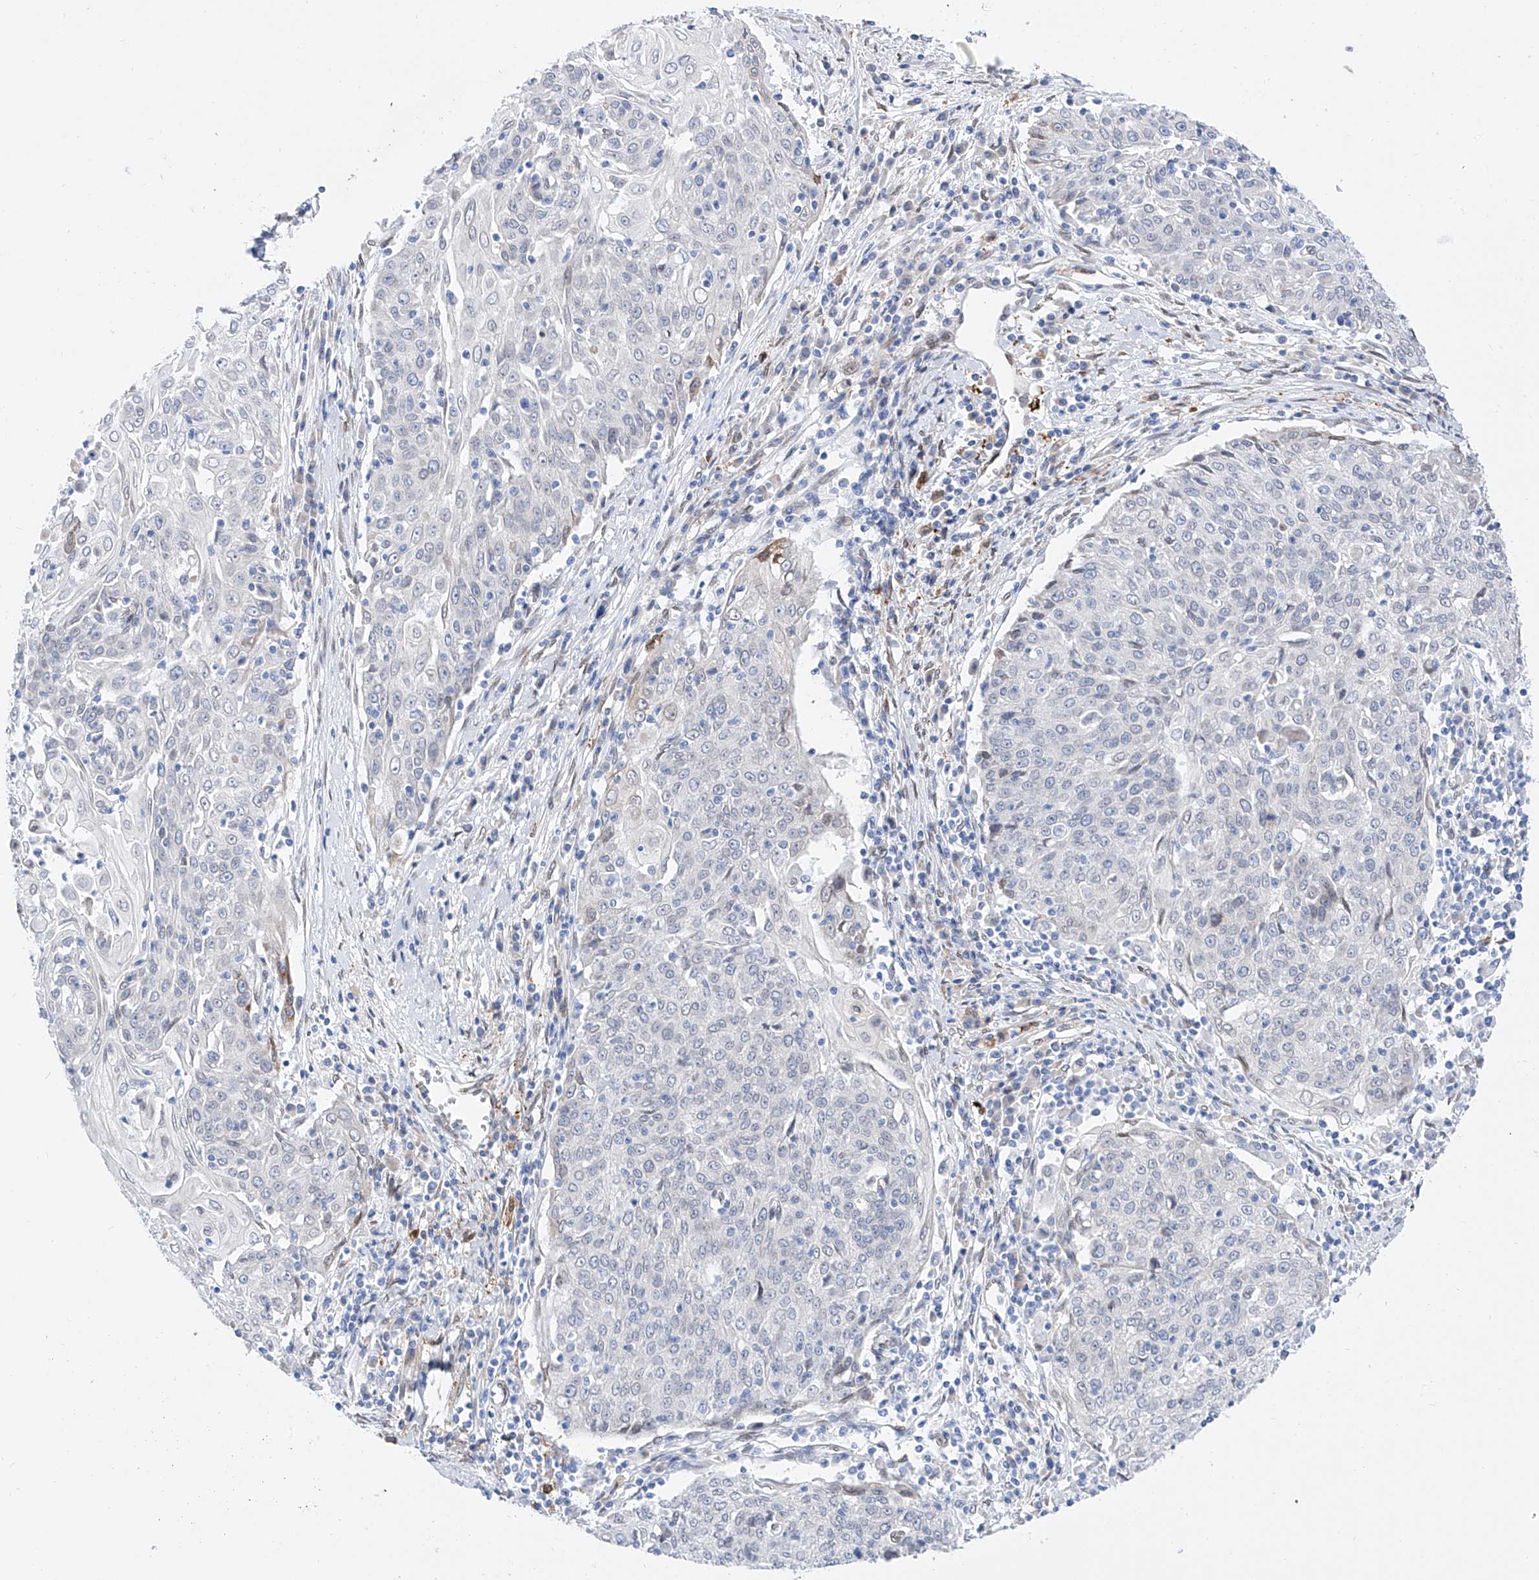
{"staining": {"intensity": "negative", "quantity": "none", "location": "none"}, "tissue": "cervical cancer", "cell_type": "Tumor cells", "image_type": "cancer", "snomed": [{"axis": "morphology", "description": "Squamous cell carcinoma, NOS"}, {"axis": "topography", "description": "Cervix"}], "caption": "Immunohistochemistry (IHC) of human squamous cell carcinoma (cervical) demonstrates no positivity in tumor cells.", "gene": "LCLAT1", "patient": {"sex": "female", "age": 48}}